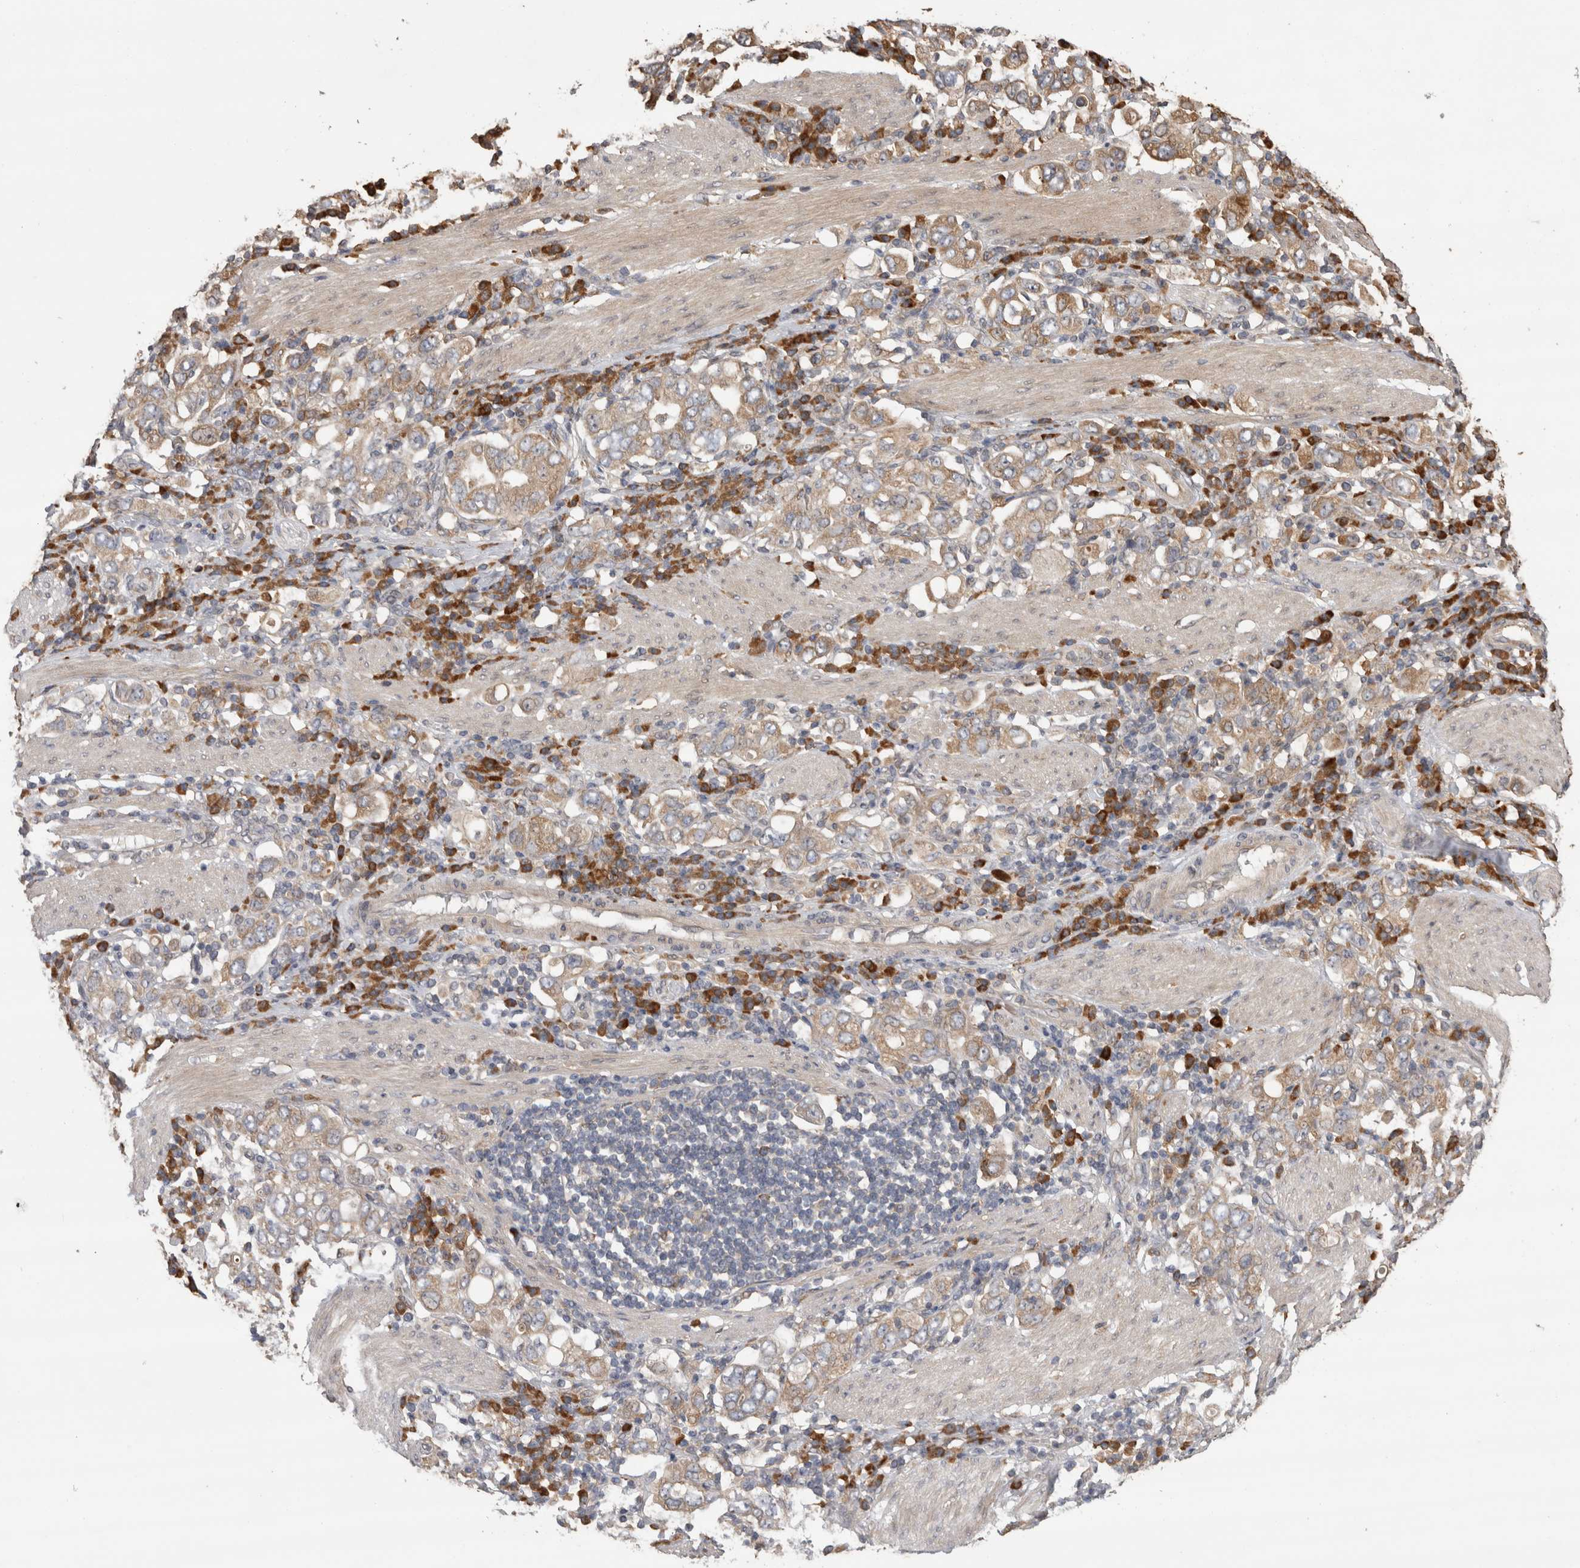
{"staining": {"intensity": "weak", "quantity": "25%-75%", "location": "cytoplasmic/membranous"}, "tissue": "stomach cancer", "cell_type": "Tumor cells", "image_type": "cancer", "snomed": [{"axis": "morphology", "description": "Adenocarcinoma, NOS"}, {"axis": "topography", "description": "Stomach, upper"}], "caption": "A histopathology image of stomach cancer stained for a protein reveals weak cytoplasmic/membranous brown staining in tumor cells.", "gene": "TBCE", "patient": {"sex": "male", "age": 62}}